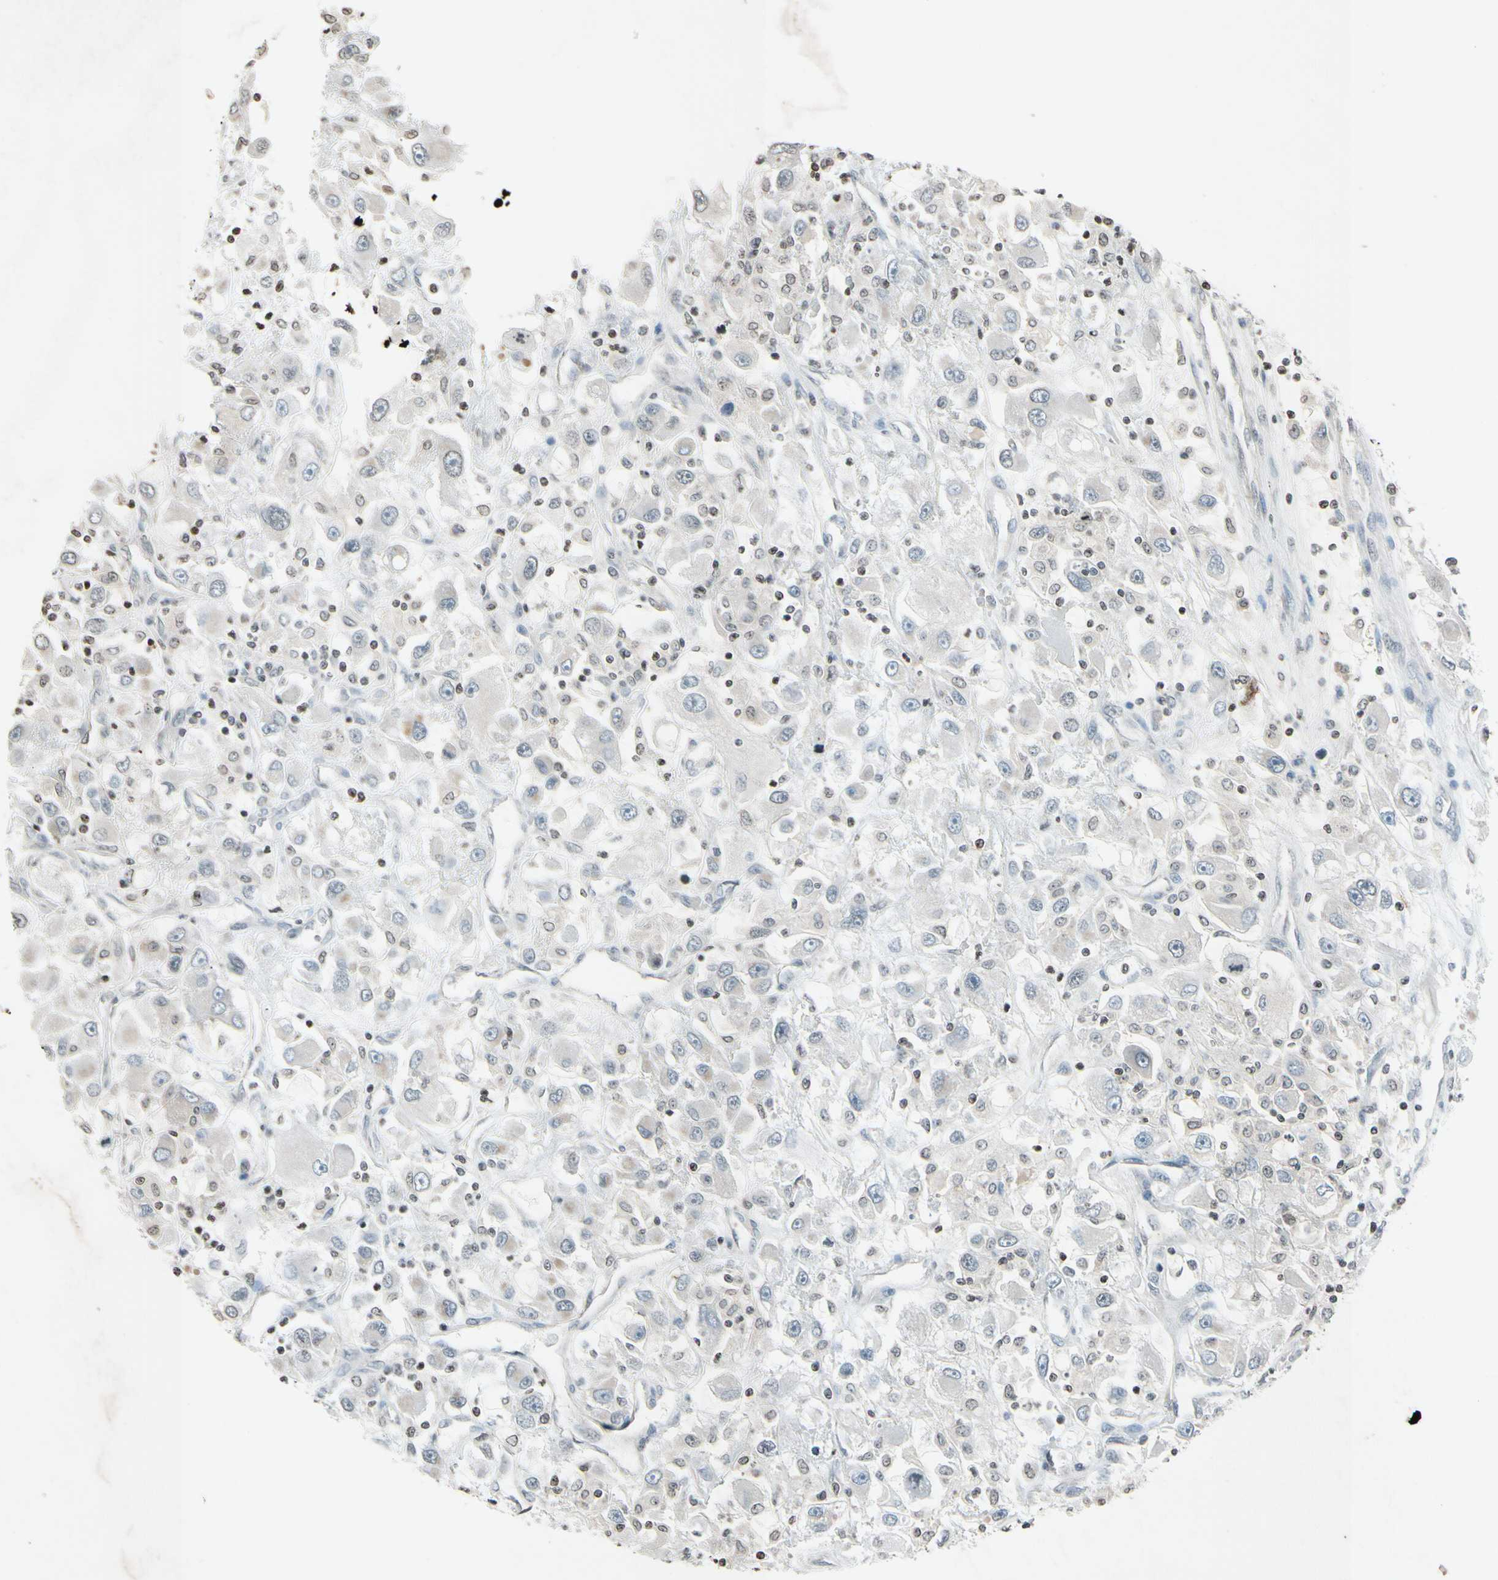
{"staining": {"intensity": "weak", "quantity": "25%-75%", "location": "cytoplasmic/membranous"}, "tissue": "renal cancer", "cell_type": "Tumor cells", "image_type": "cancer", "snomed": [{"axis": "morphology", "description": "Adenocarcinoma, NOS"}, {"axis": "topography", "description": "Kidney"}], "caption": "Immunohistochemical staining of human renal cancer shows low levels of weak cytoplasmic/membranous protein expression in about 25%-75% of tumor cells.", "gene": "CLDN11", "patient": {"sex": "female", "age": 52}}